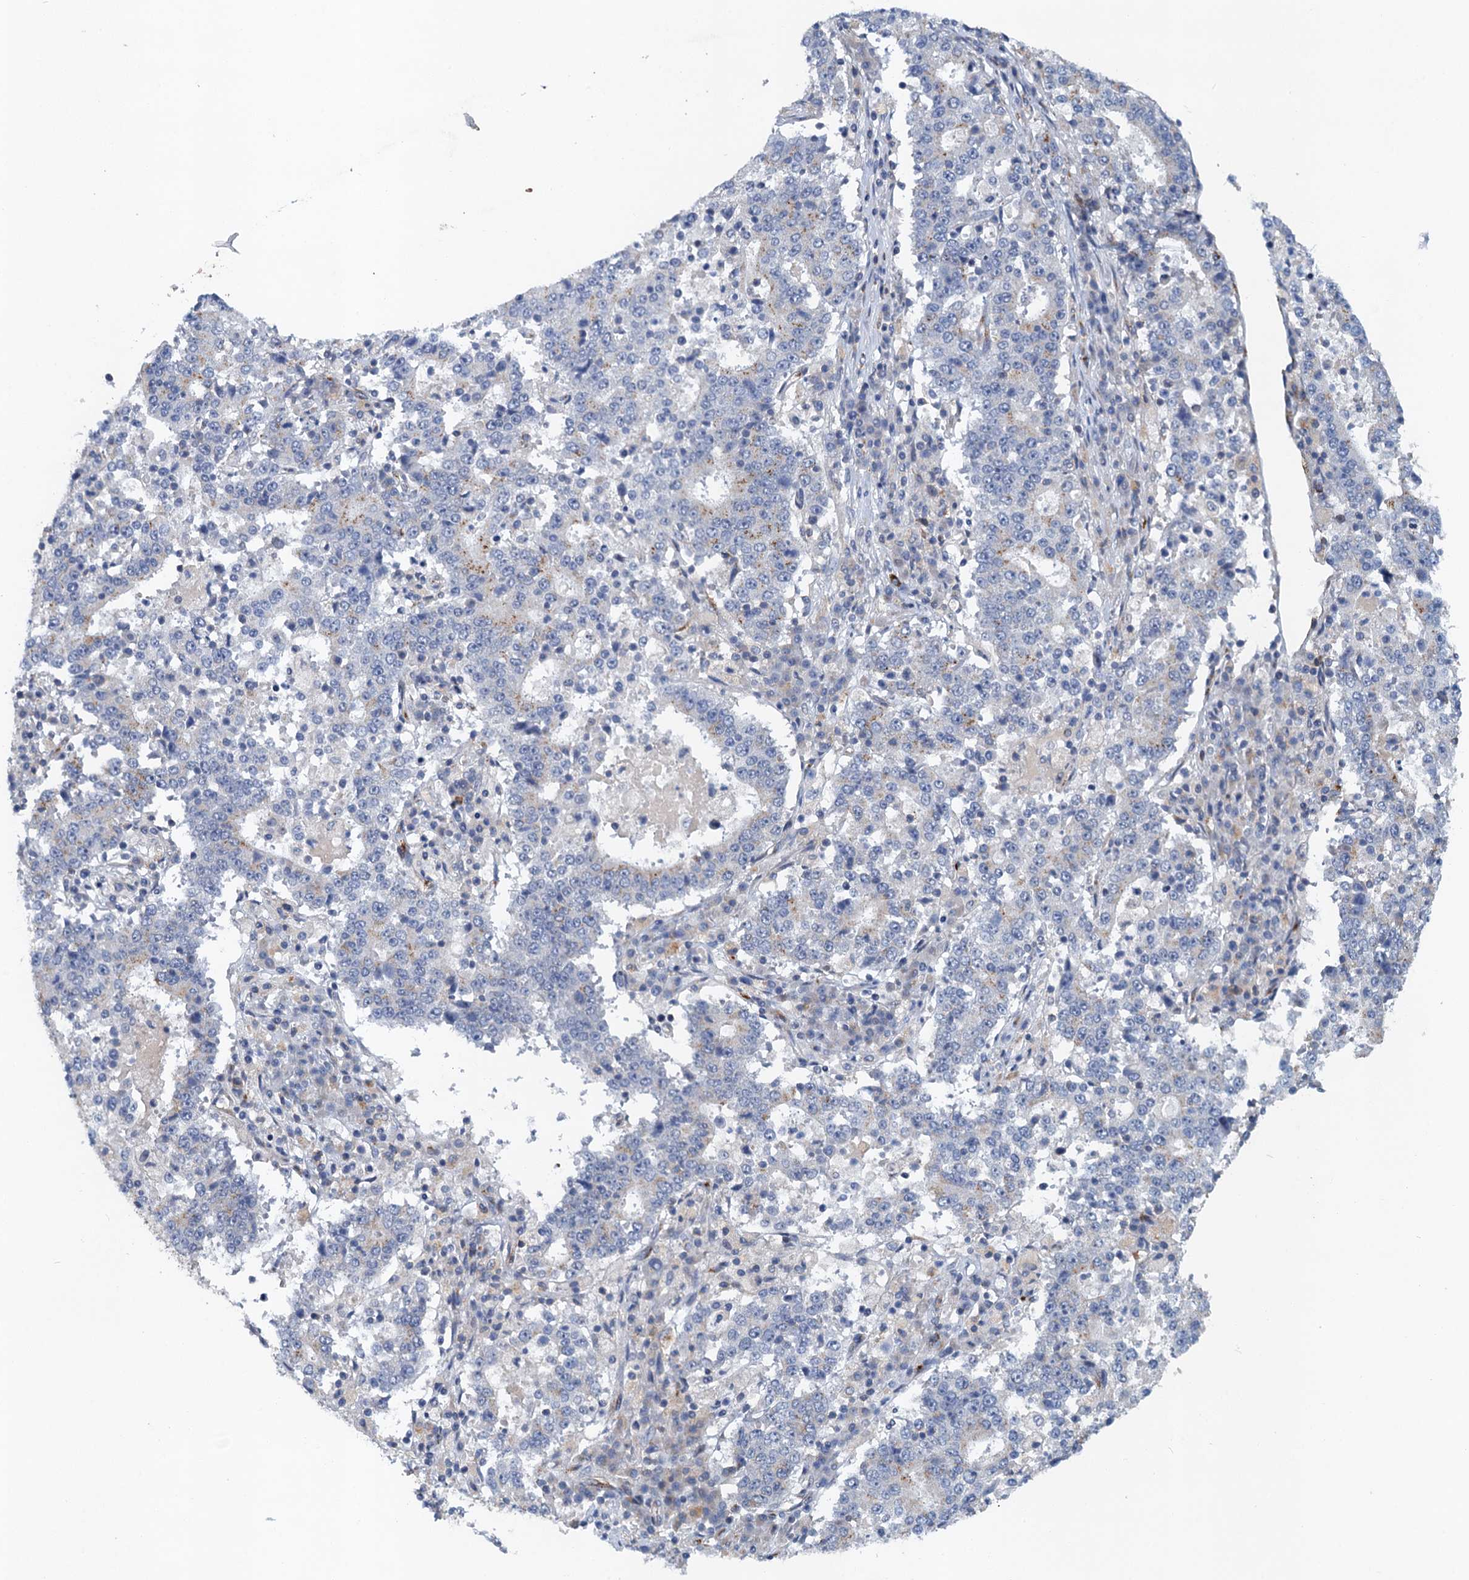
{"staining": {"intensity": "negative", "quantity": "none", "location": "none"}, "tissue": "stomach cancer", "cell_type": "Tumor cells", "image_type": "cancer", "snomed": [{"axis": "morphology", "description": "Adenocarcinoma, NOS"}, {"axis": "topography", "description": "Stomach"}], "caption": "Protein analysis of stomach cancer (adenocarcinoma) demonstrates no significant expression in tumor cells. (DAB (3,3'-diaminobenzidine) immunohistochemistry visualized using brightfield microscopy, high magnification).", "gene": "NBEA", "patient": {"sex": "male", "age": 59}}